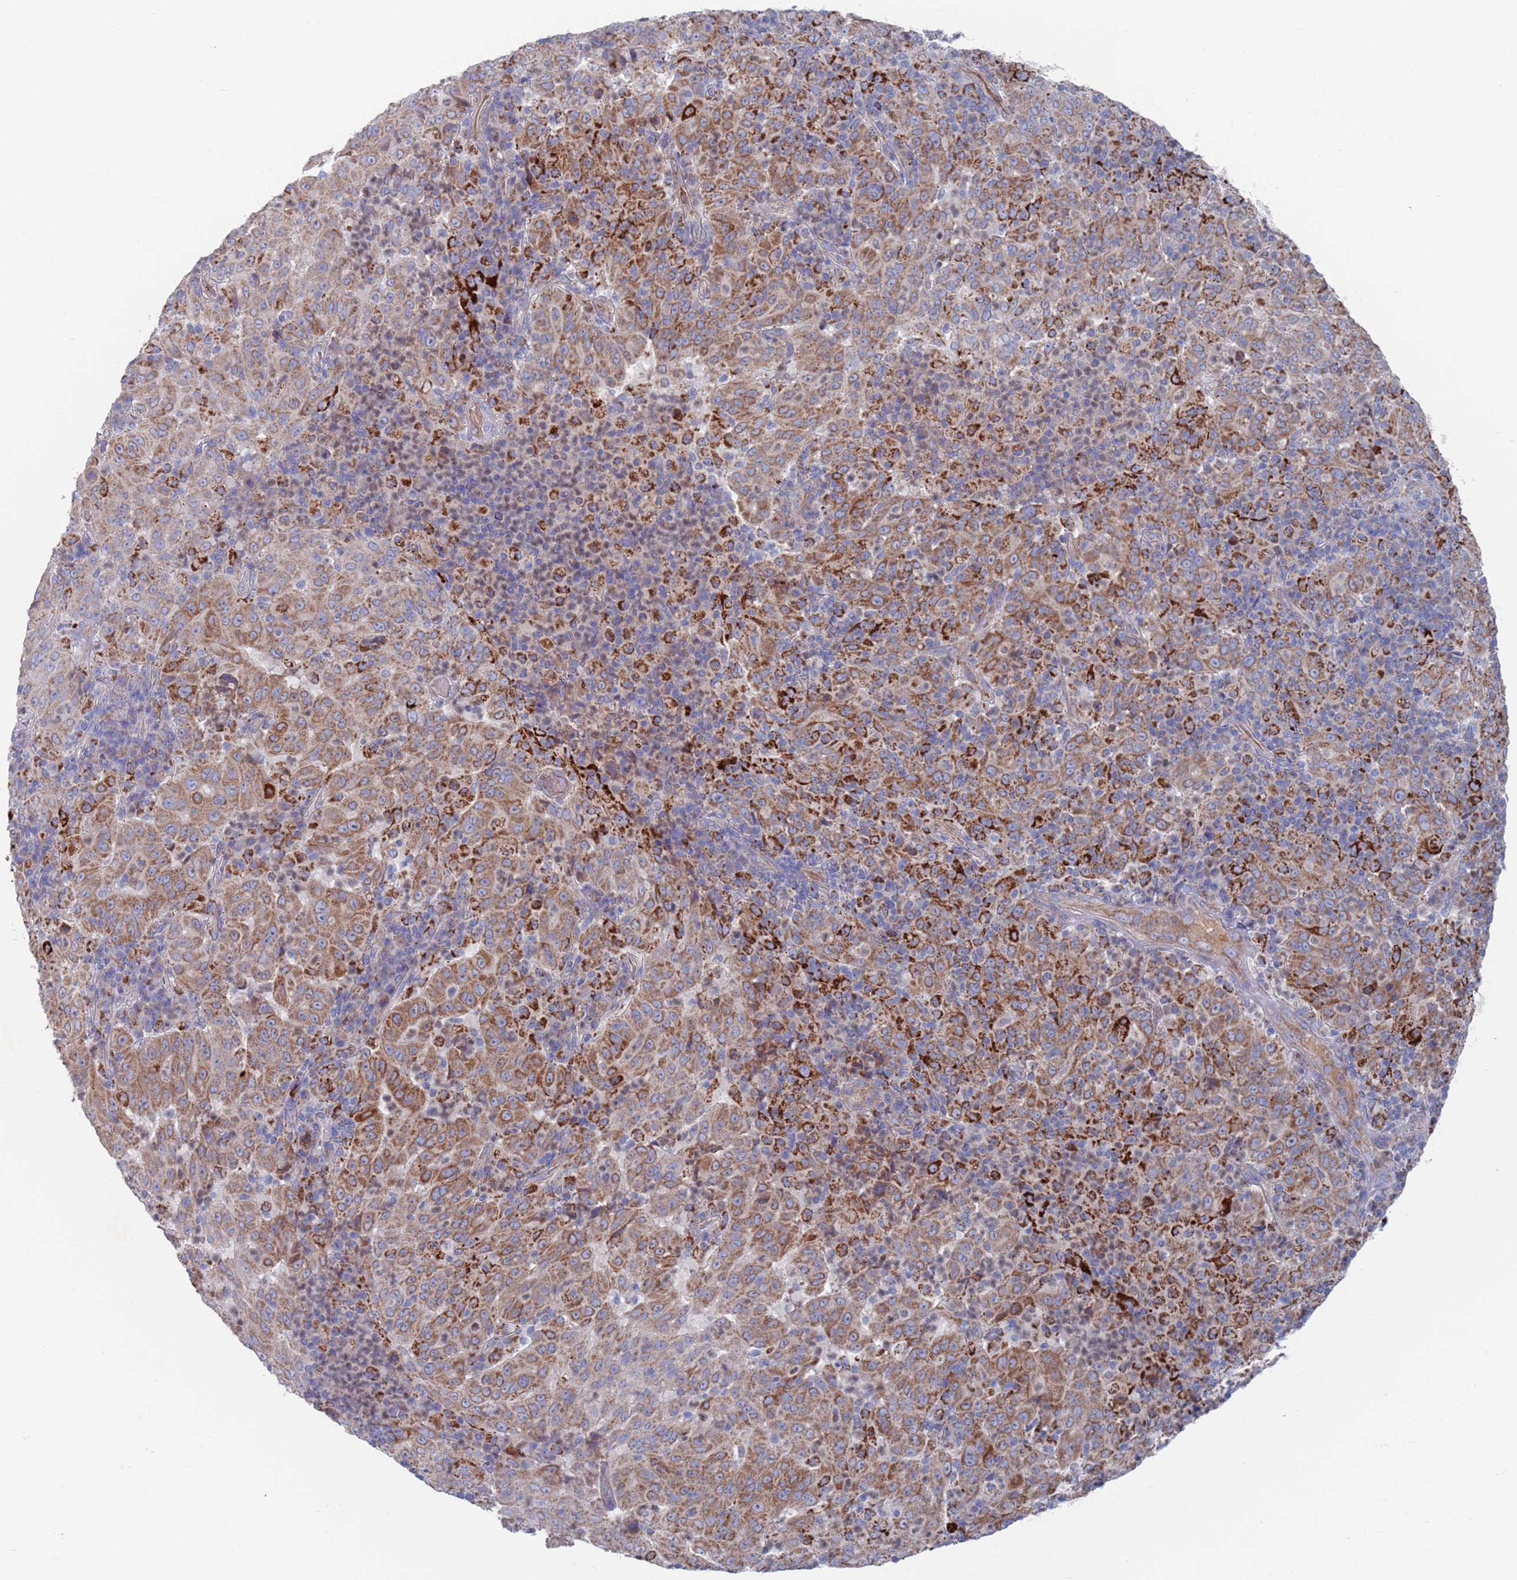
{"staining": {"intensity": "moderate", "quantity": ">75%", "location": "cytoplasmic/membranous"}, "tissue": "pancreatic cancer", "cell_type": "Tumor cells", "image_type": "cancer", "snomed": [{"axis": "morphology", "description": "Adenocarcinoma, NOS"}, {"axis": "topography", "description": "Pancreas"}], "caption": "The histopathology image exhibits staining of pancreatic cancer, revealing moderate cytoplasmic/membranous protein positivity (brown color) within tumor cells.", "gene": "CHCHD6", "patient": {"sex": "male", "age": 63}}